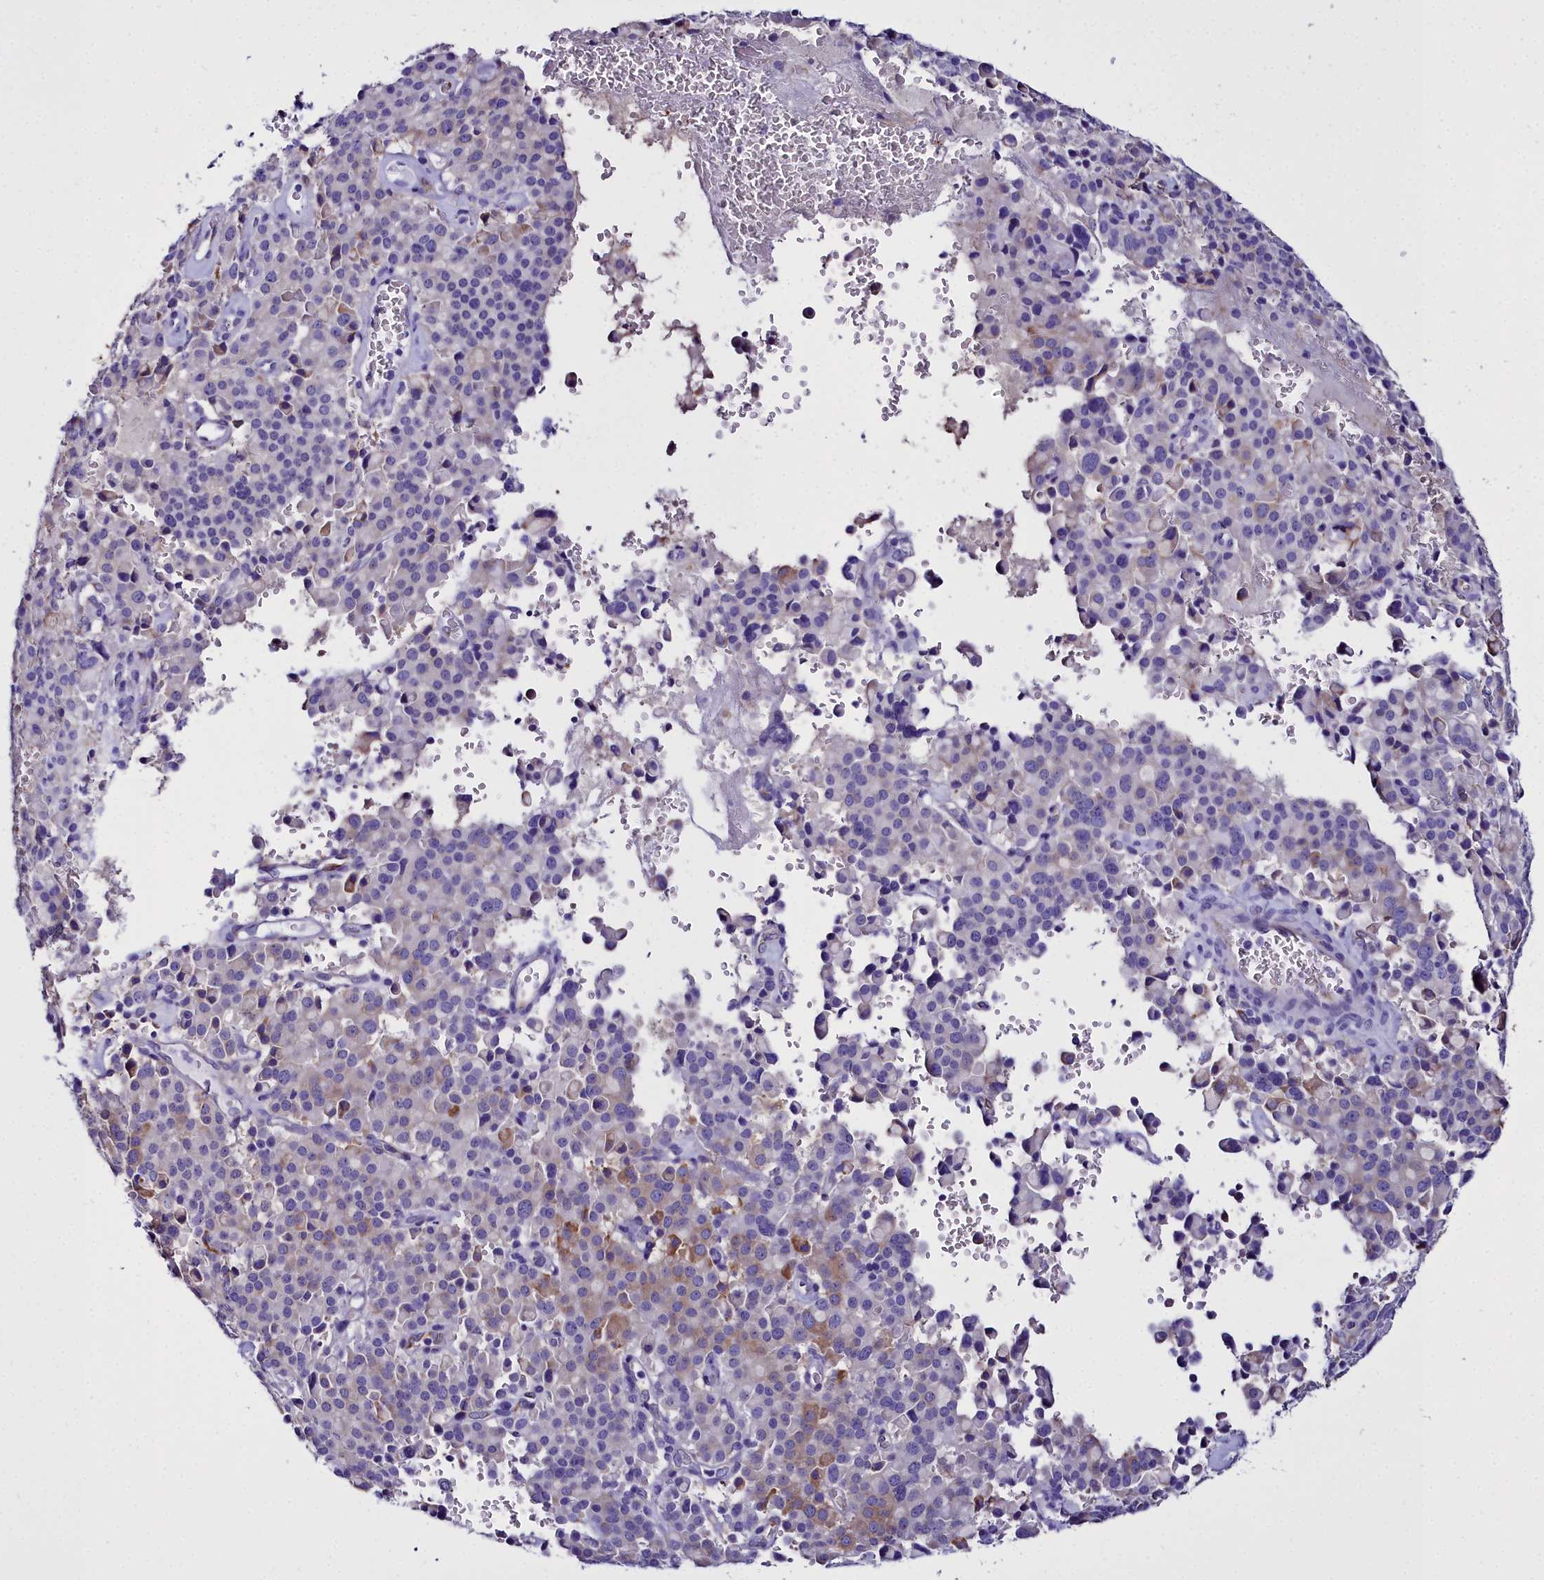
{"staining": {"intensity": "weak", "quantity": "<25%", "location": "cytoplasmic/membranous"}, "tissue": "pancreatic cancer", "cell_type": "Tumor cells", "image_type": "cancer", "snomed": [{"axis": "morphology", "description": "Adenocarcinoma, NOS"}, {"axis": "topography", "description": "Pancreas"}], "caption": "Tumor cells show no significant protein positivity in pancreatic adenocarcinoma.", "gene": "TXNDC5", "patient": {"sex": "male", "age": 65}}